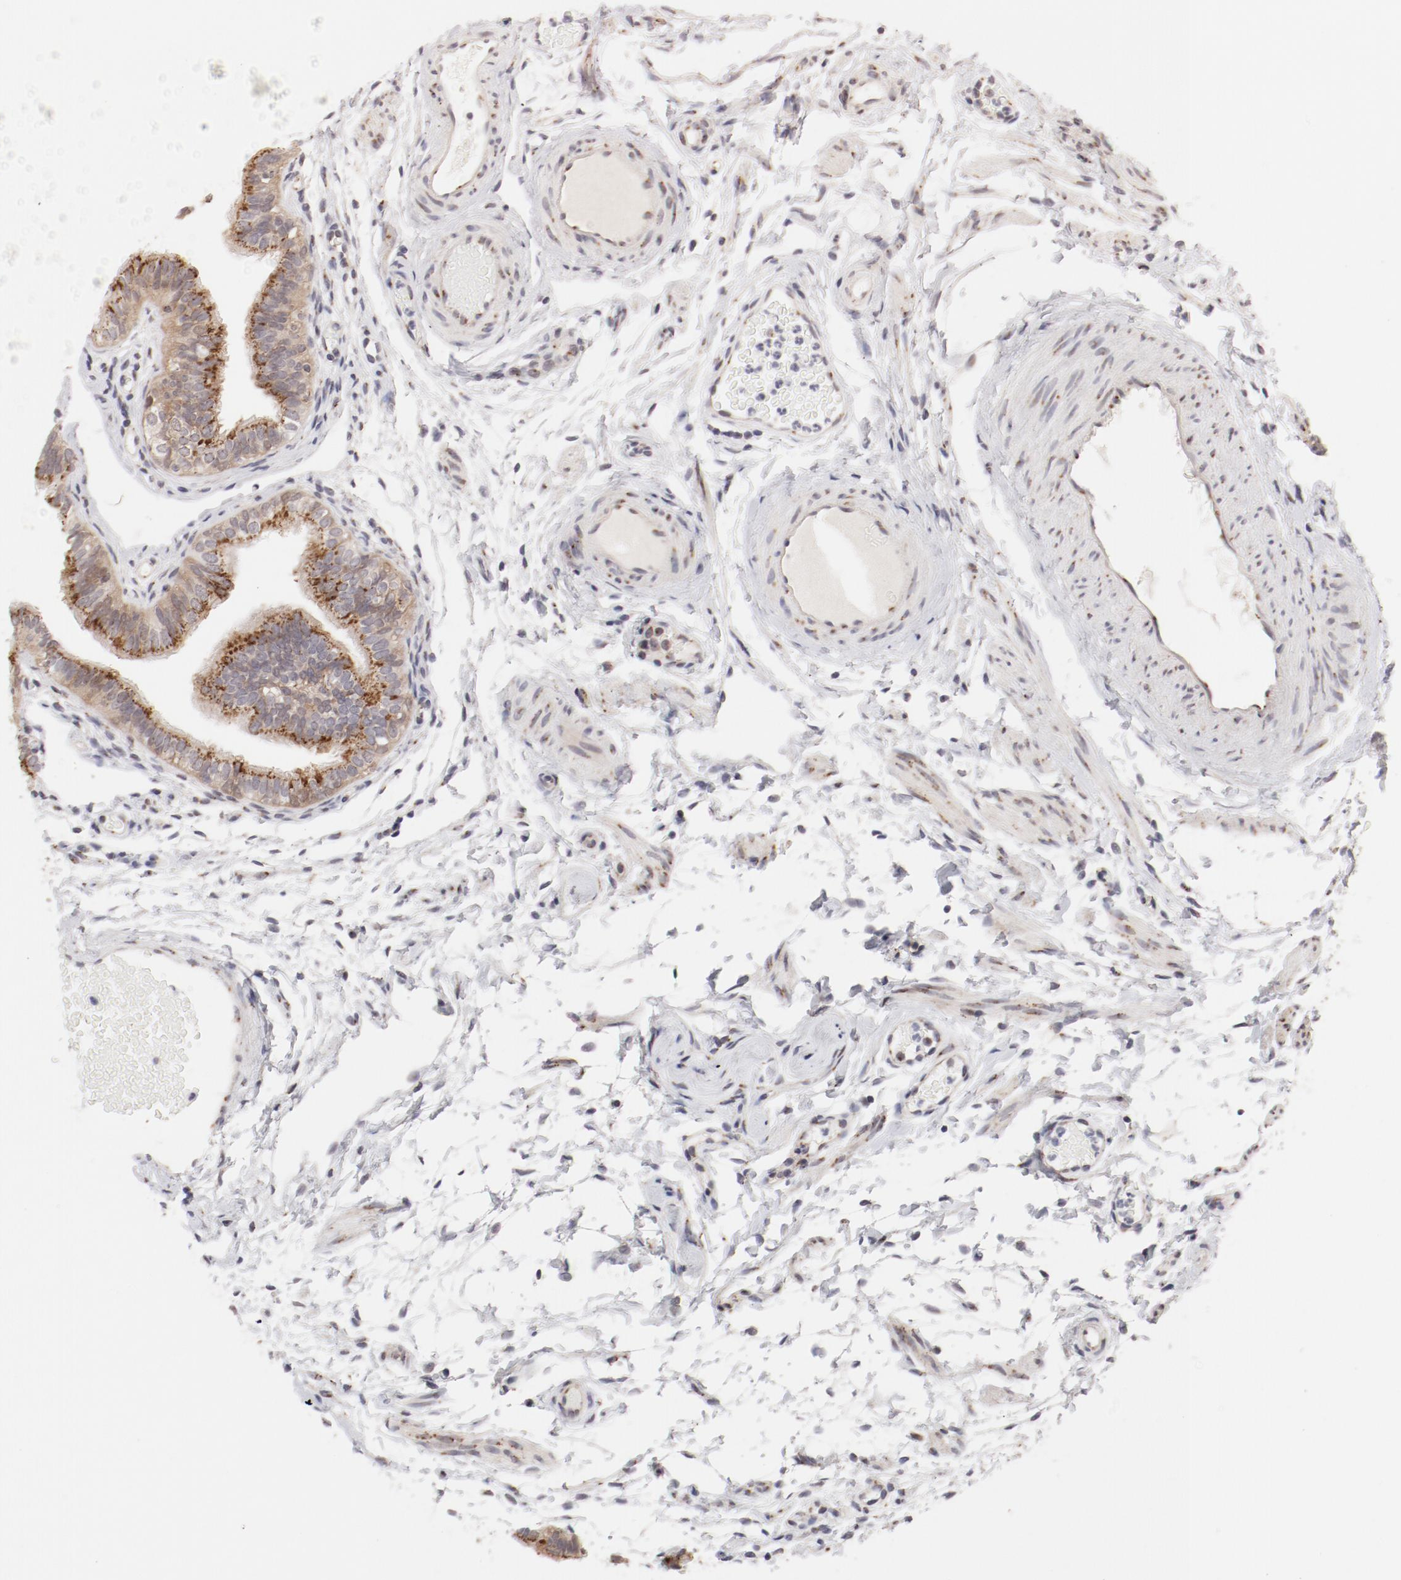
{"staining": {"intensity": "moderate", "quantity": ">75%", "location": "cytoplasmic/membranous"}, "tissue": "fallopian tube", "cell_type": "Glandular cells", "image_type": "normal", "snomed": [{"axis": "morphology", "description": "Normal tissue, NOS"}, {"axis": "morphology", "description": "Dermoid, NOS"}, {"axis": "topography", "description": "Fallopian tube"}], "caption": "This micrograph shows benign fallopian tube stained with immunohistochemistry (IHC) to label a protein in brown. The cytoplasmic/membranous of glandular cells show moderate positivity for the protein. Nuclei are counter-stained blue.", "gene": "RPL12", "patient": {"sex": "female", "age": 33}}